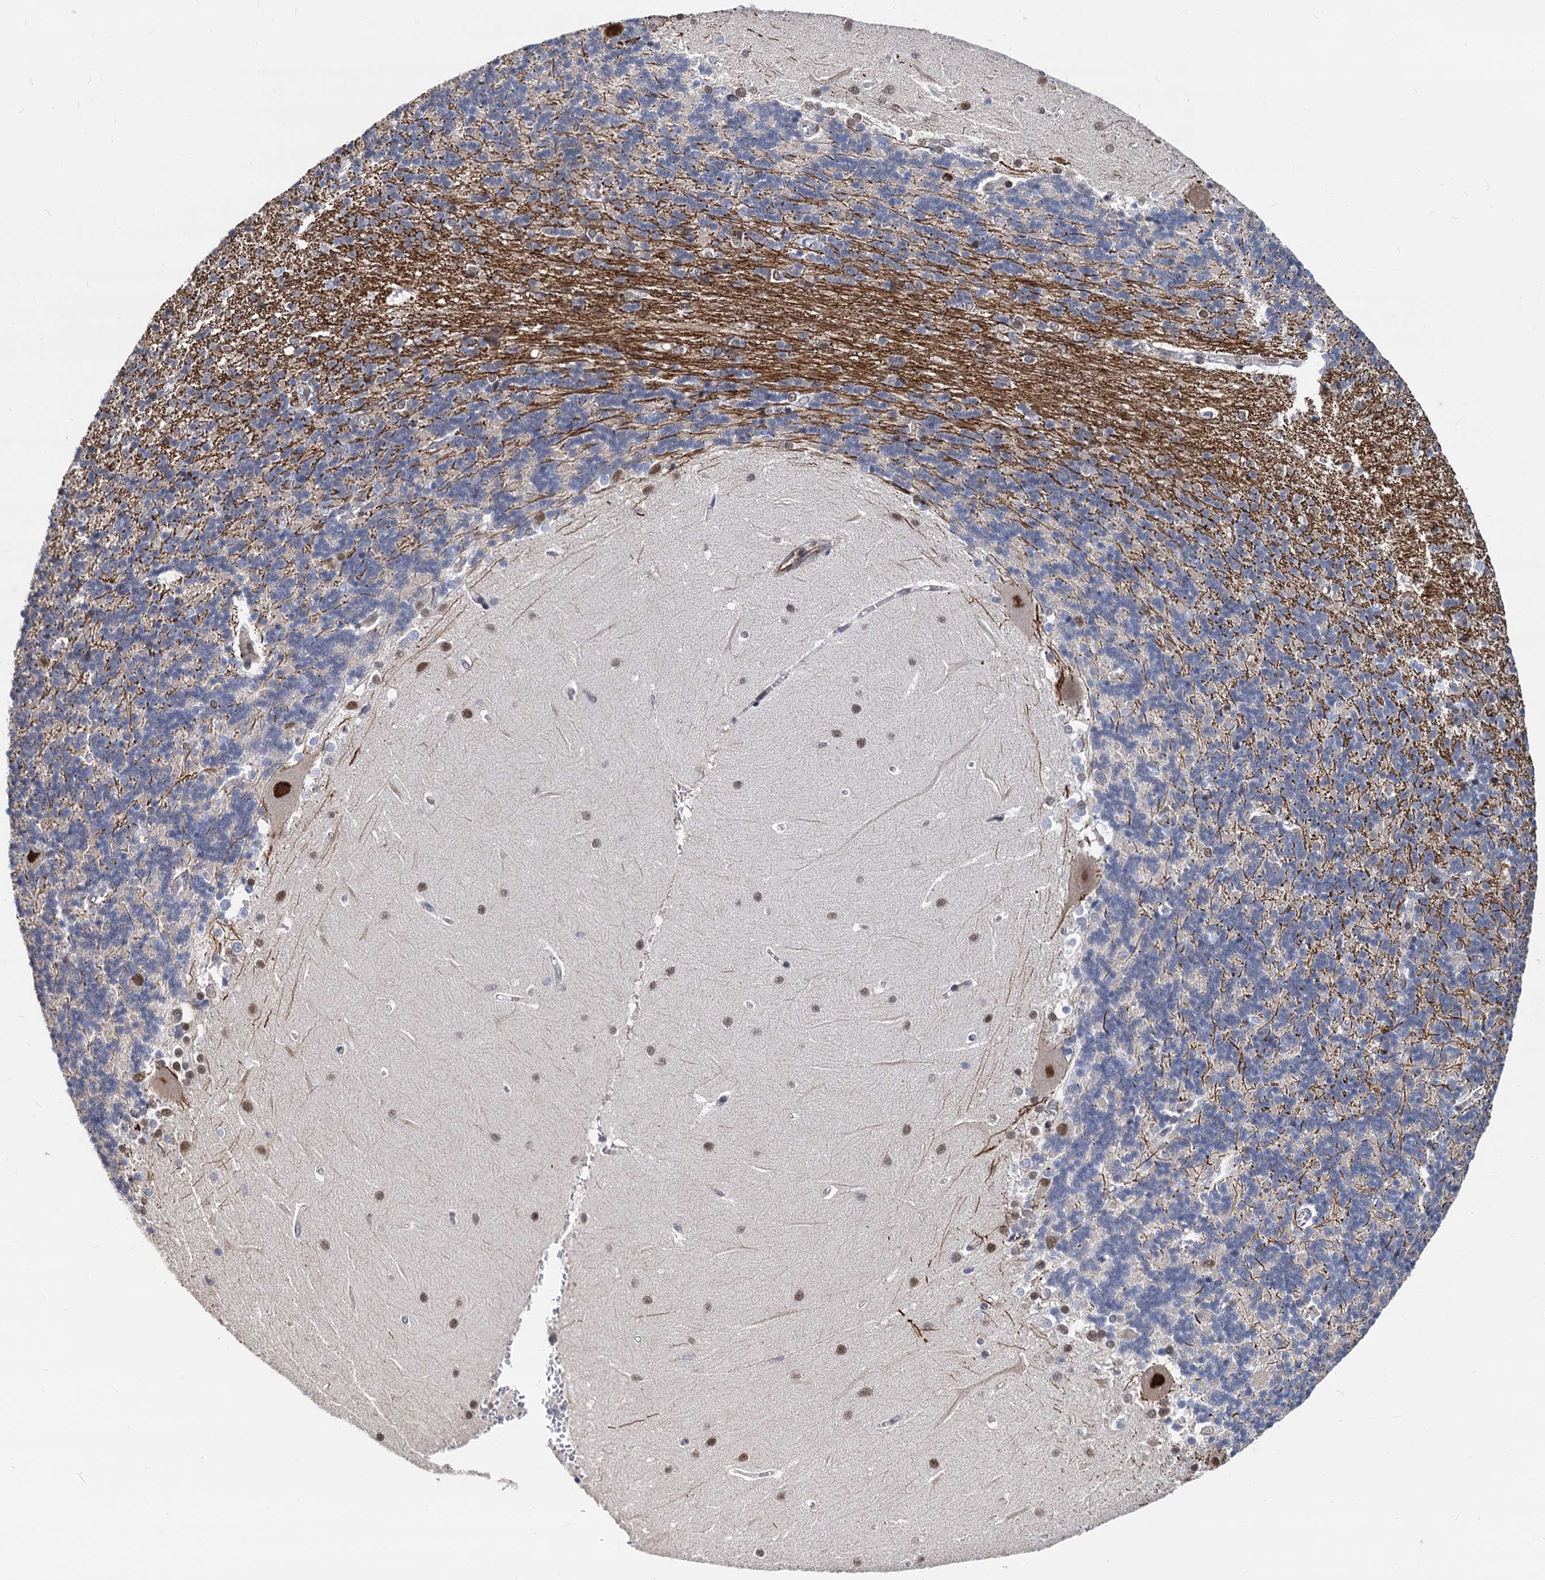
{"staining": {"intensity": "moderate", "quantity": "<25%", "location": "cytoplasmic/membranous"}, "tissue": "cerebellum", "cell_type": "Cells in granular layer", "image_type": "normal", "snomed": [{"axis": "morphology", "description": "Normal tissue, NOS"}, {"axis": "topography", "description": "Cerebellum"}], "caption": "DAB immunohistochemical staining of unremarkable human cerebellum shows moderate cytoplasmic/membranous protein positivity in about <25% of cells in granular layer.", "gene": "PSMD4", "patient": {"sex": "male", "age": 37}}